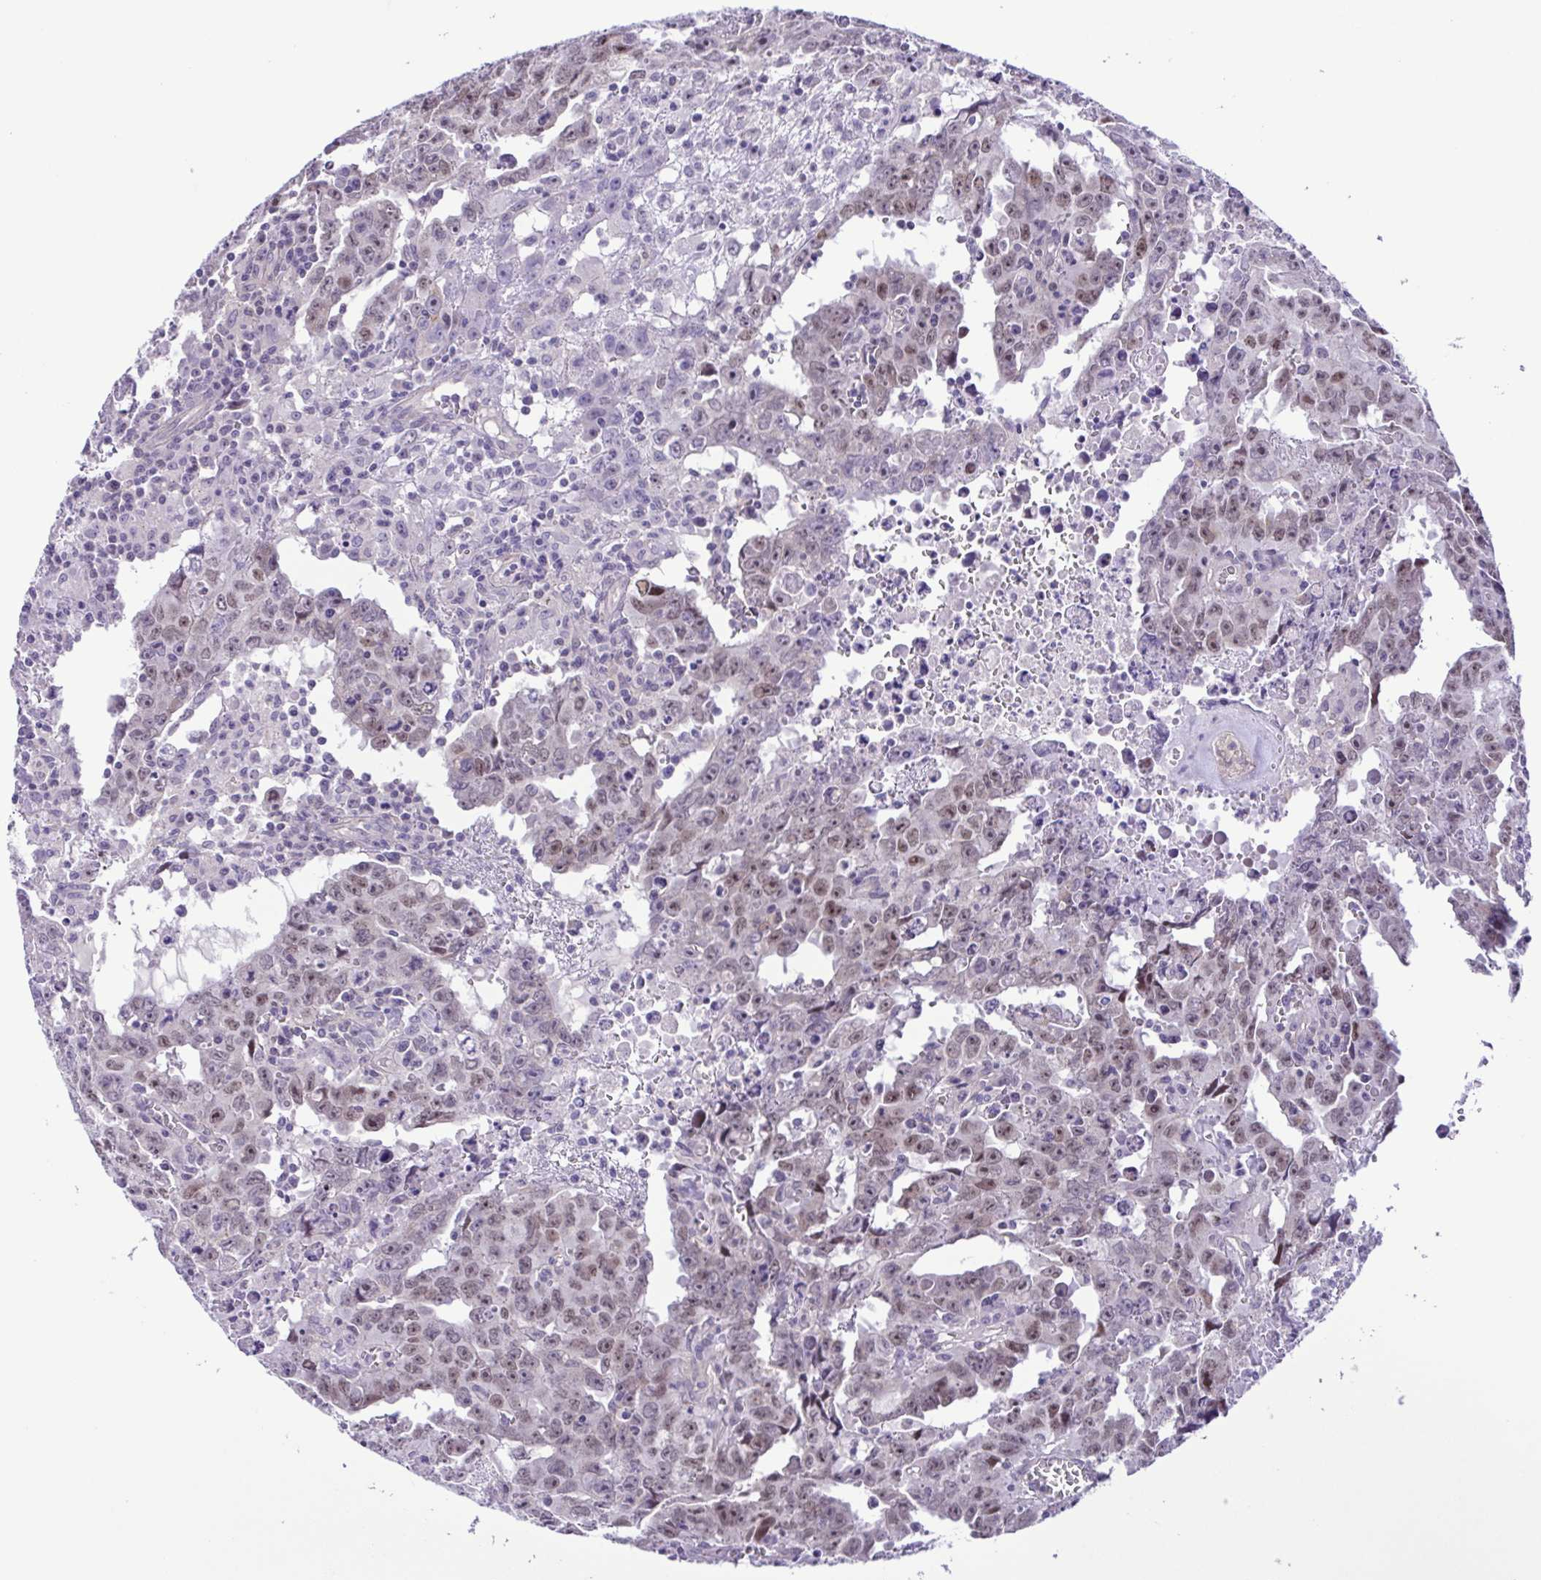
{"staining": {"intensity": "weak", "quantity": "25%-75%", "location": "nuclear"}, "tissue": "testis cancer", "cell_type": "Tumor cells", "image_type": "cancer", "snomed": [{"axis": "morphology", "description": "Carcinoma, Embryonal, NOS"}, {"axis": "topography", "description": "Testis"}], "caption": "Immunohistochemical staining of testis embryonal carcinoma shows low levels of weak nuclear protein staining in approximately 25%-75% of tumor cells.", "gene": "DCLK2", "patient": {"sex": "male", "age": 22}}